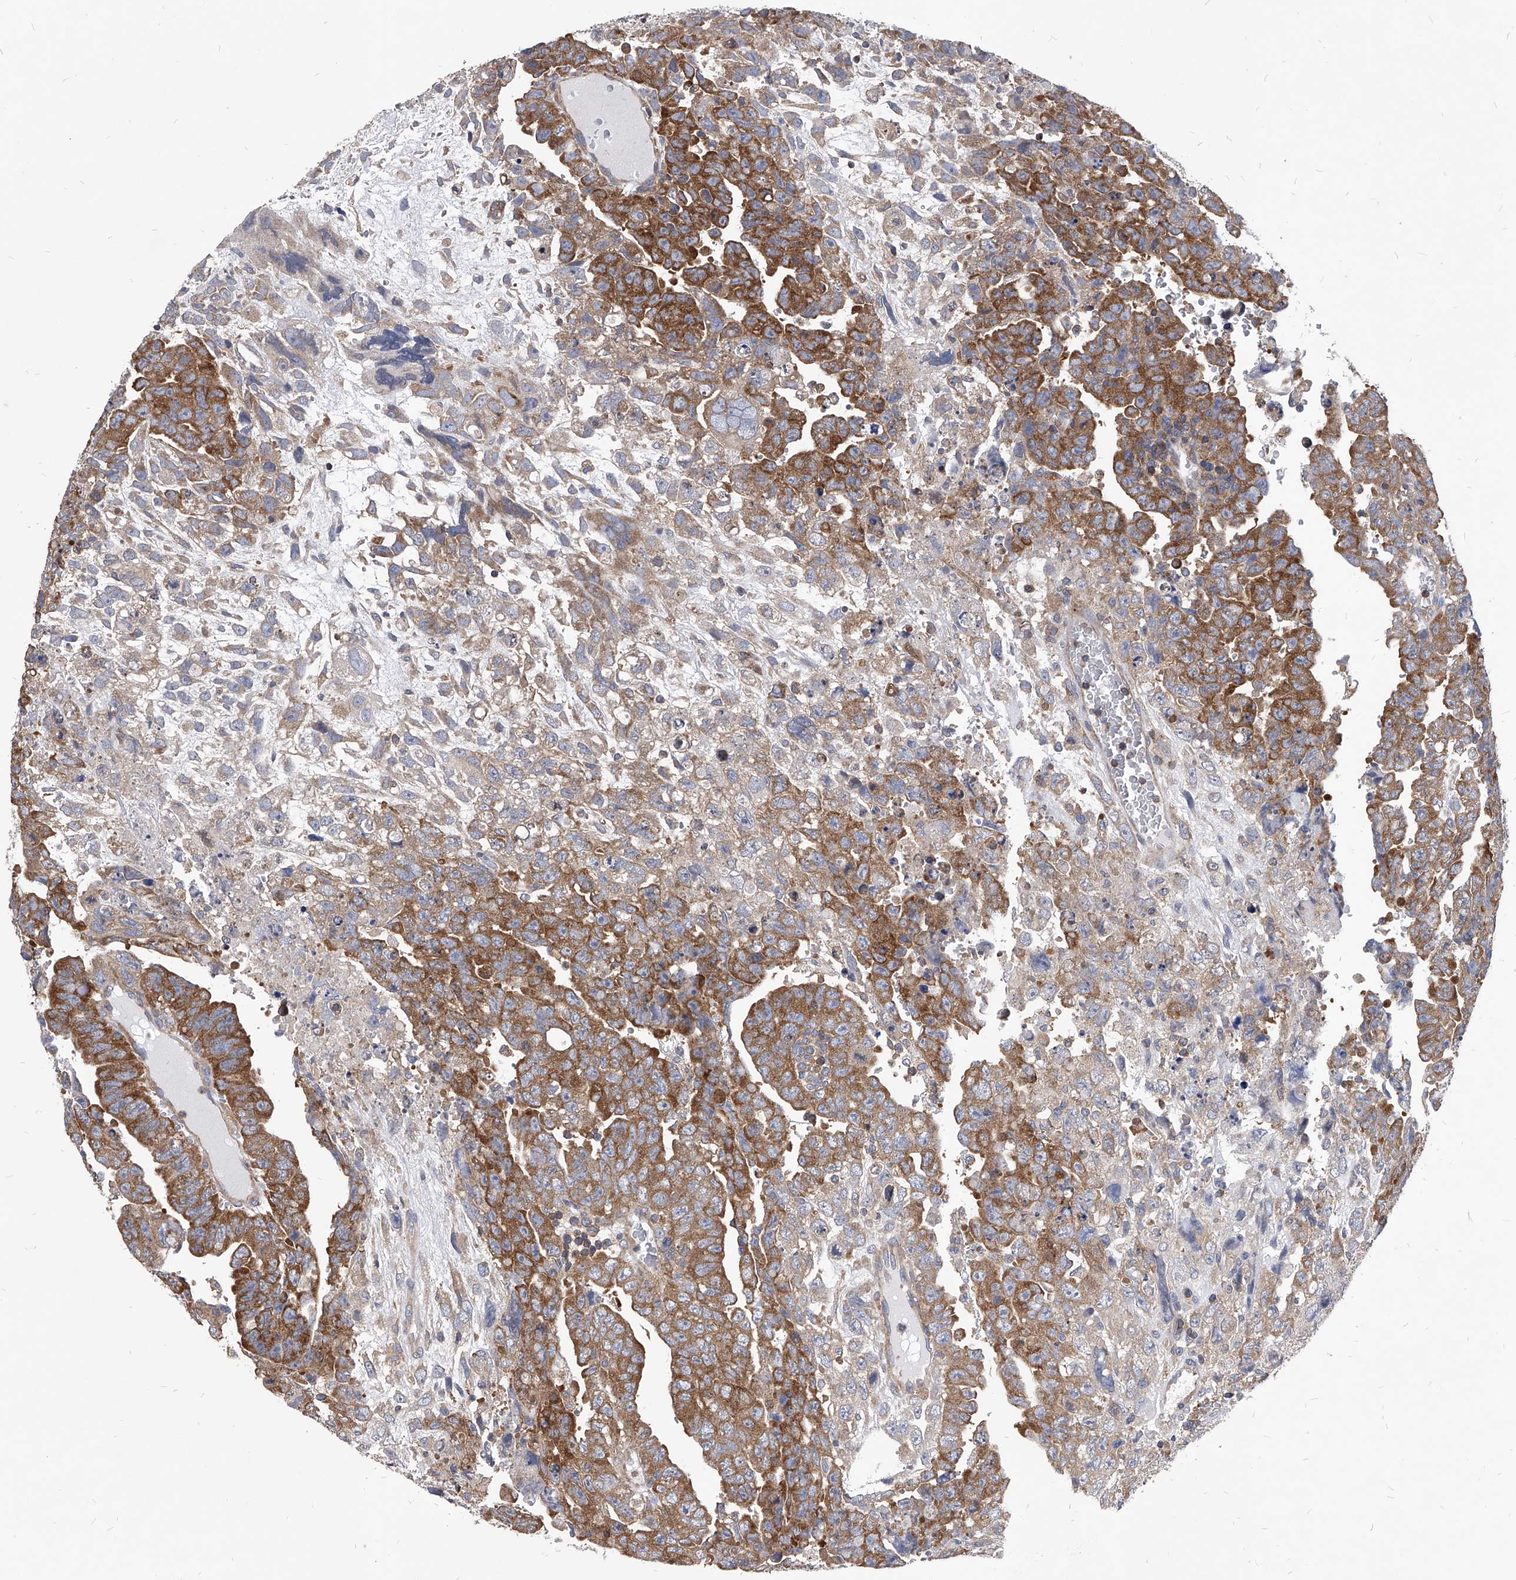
{"staining": {"intensity": "strong", "quantity": "<25%", "location": "cytoplasmic/membranous"}, "tissue": "testis cancer", "cell_type": "Tumor cells", "image_type": "cancer", "snomed": [{"axis": "morphology", "description": "Carcinoma, Embryonal, NOS"}, {"axis": "topography", "description": "Testis"}], "caption": "DAB immunohistochemical staining of testis cancer (embryonal carcinoma) displays strong cytoplasmic/membranous protein staining in approximately <25% of tumor cells.", "gene": "ATG5", "patient": {"sex": "male", "age": 28}}